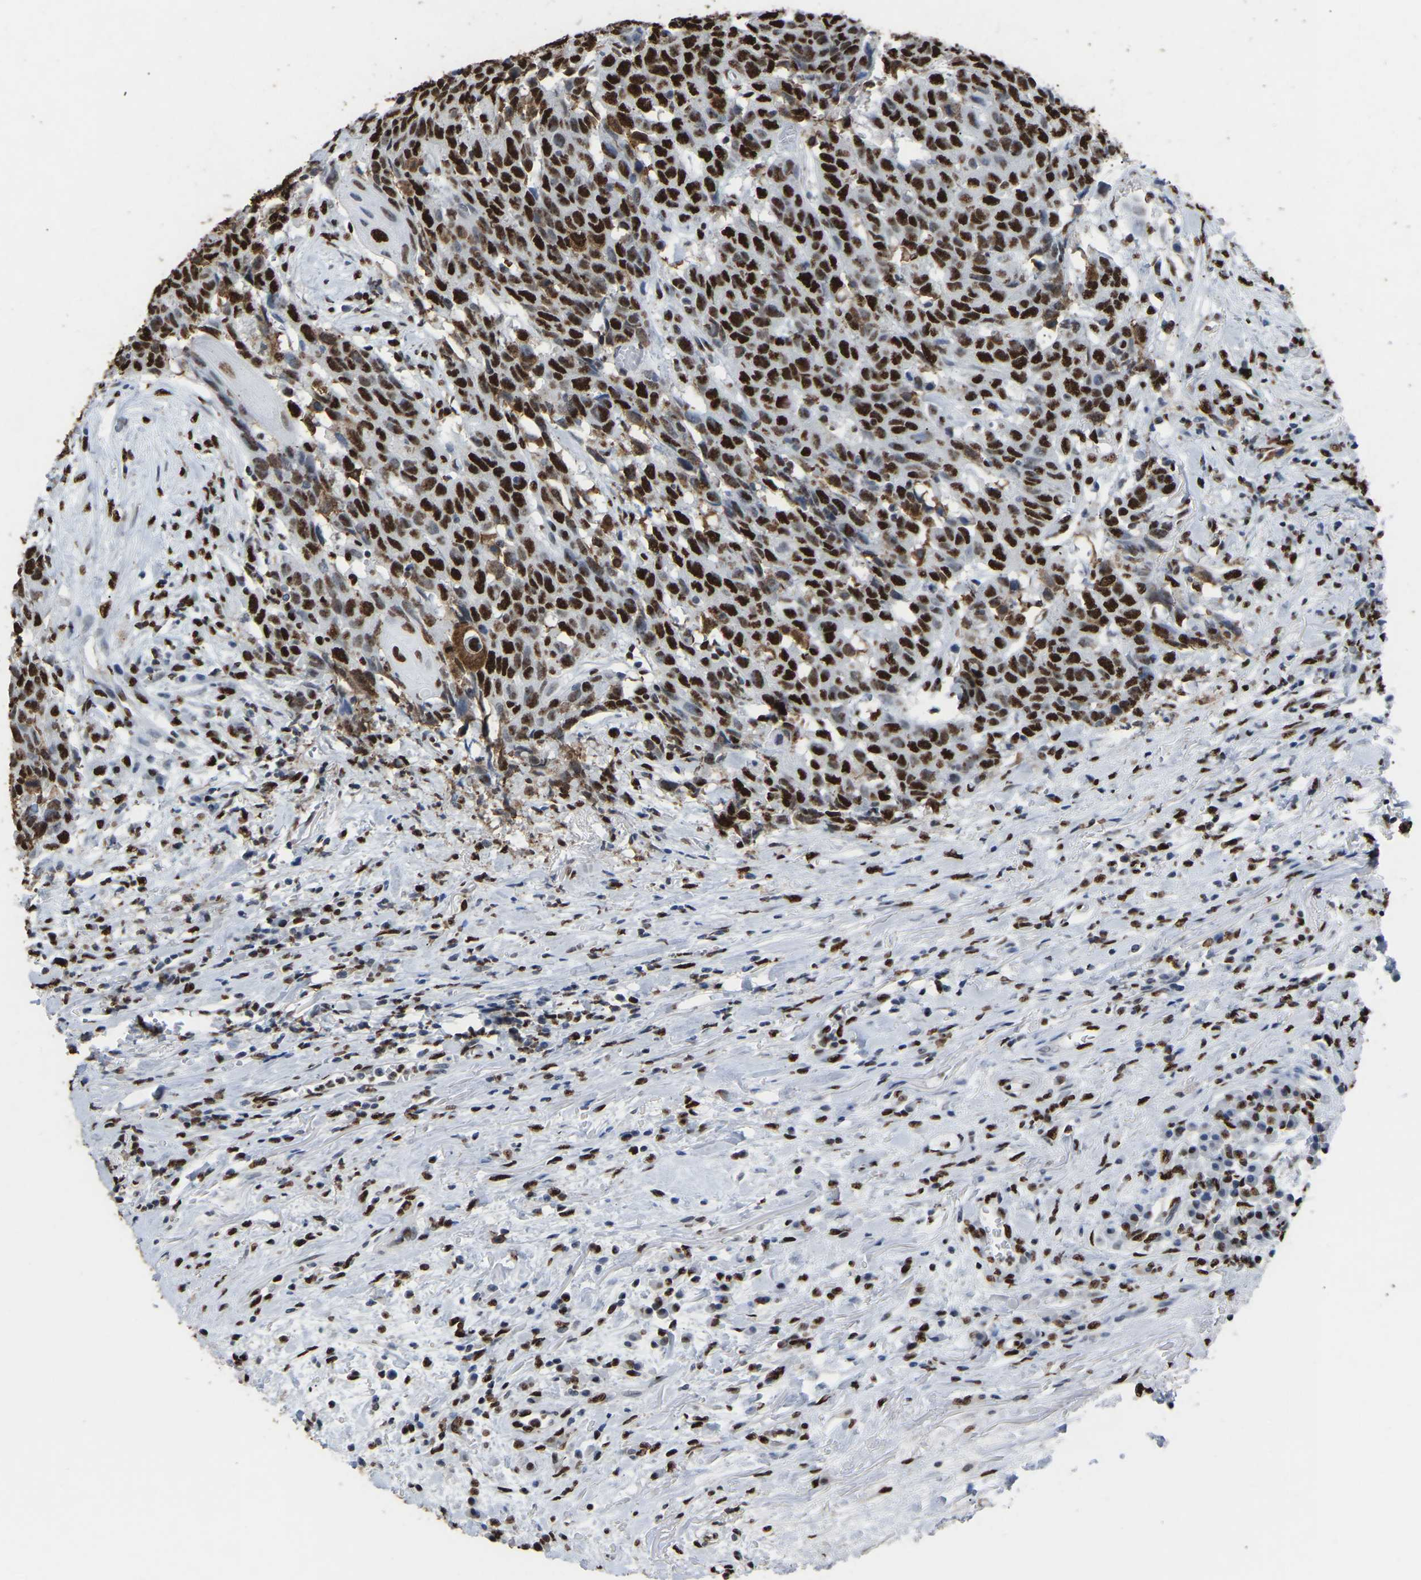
{"staining": {"intensity": "strong", "quantity": ">75%", "location": "nuclear"}, "tissue": "head and neck cancer", "cell_type": "Tumor cells", "image_type": "cancer", "snomed": [{"axis": "morphology", "description": "Squamous cell carcinoma, NOS"}, {"axis": "topography", "description": "Head-Neck"}], "caption": "About >75% of tumor cells in squamous cell carcinoma (head and neck) demonstrate strong nuclear protein expression as visualized by brown immunohistochemical staining.", "gene": "RBL2", "patient": {"sex": "male", "age": 66}}